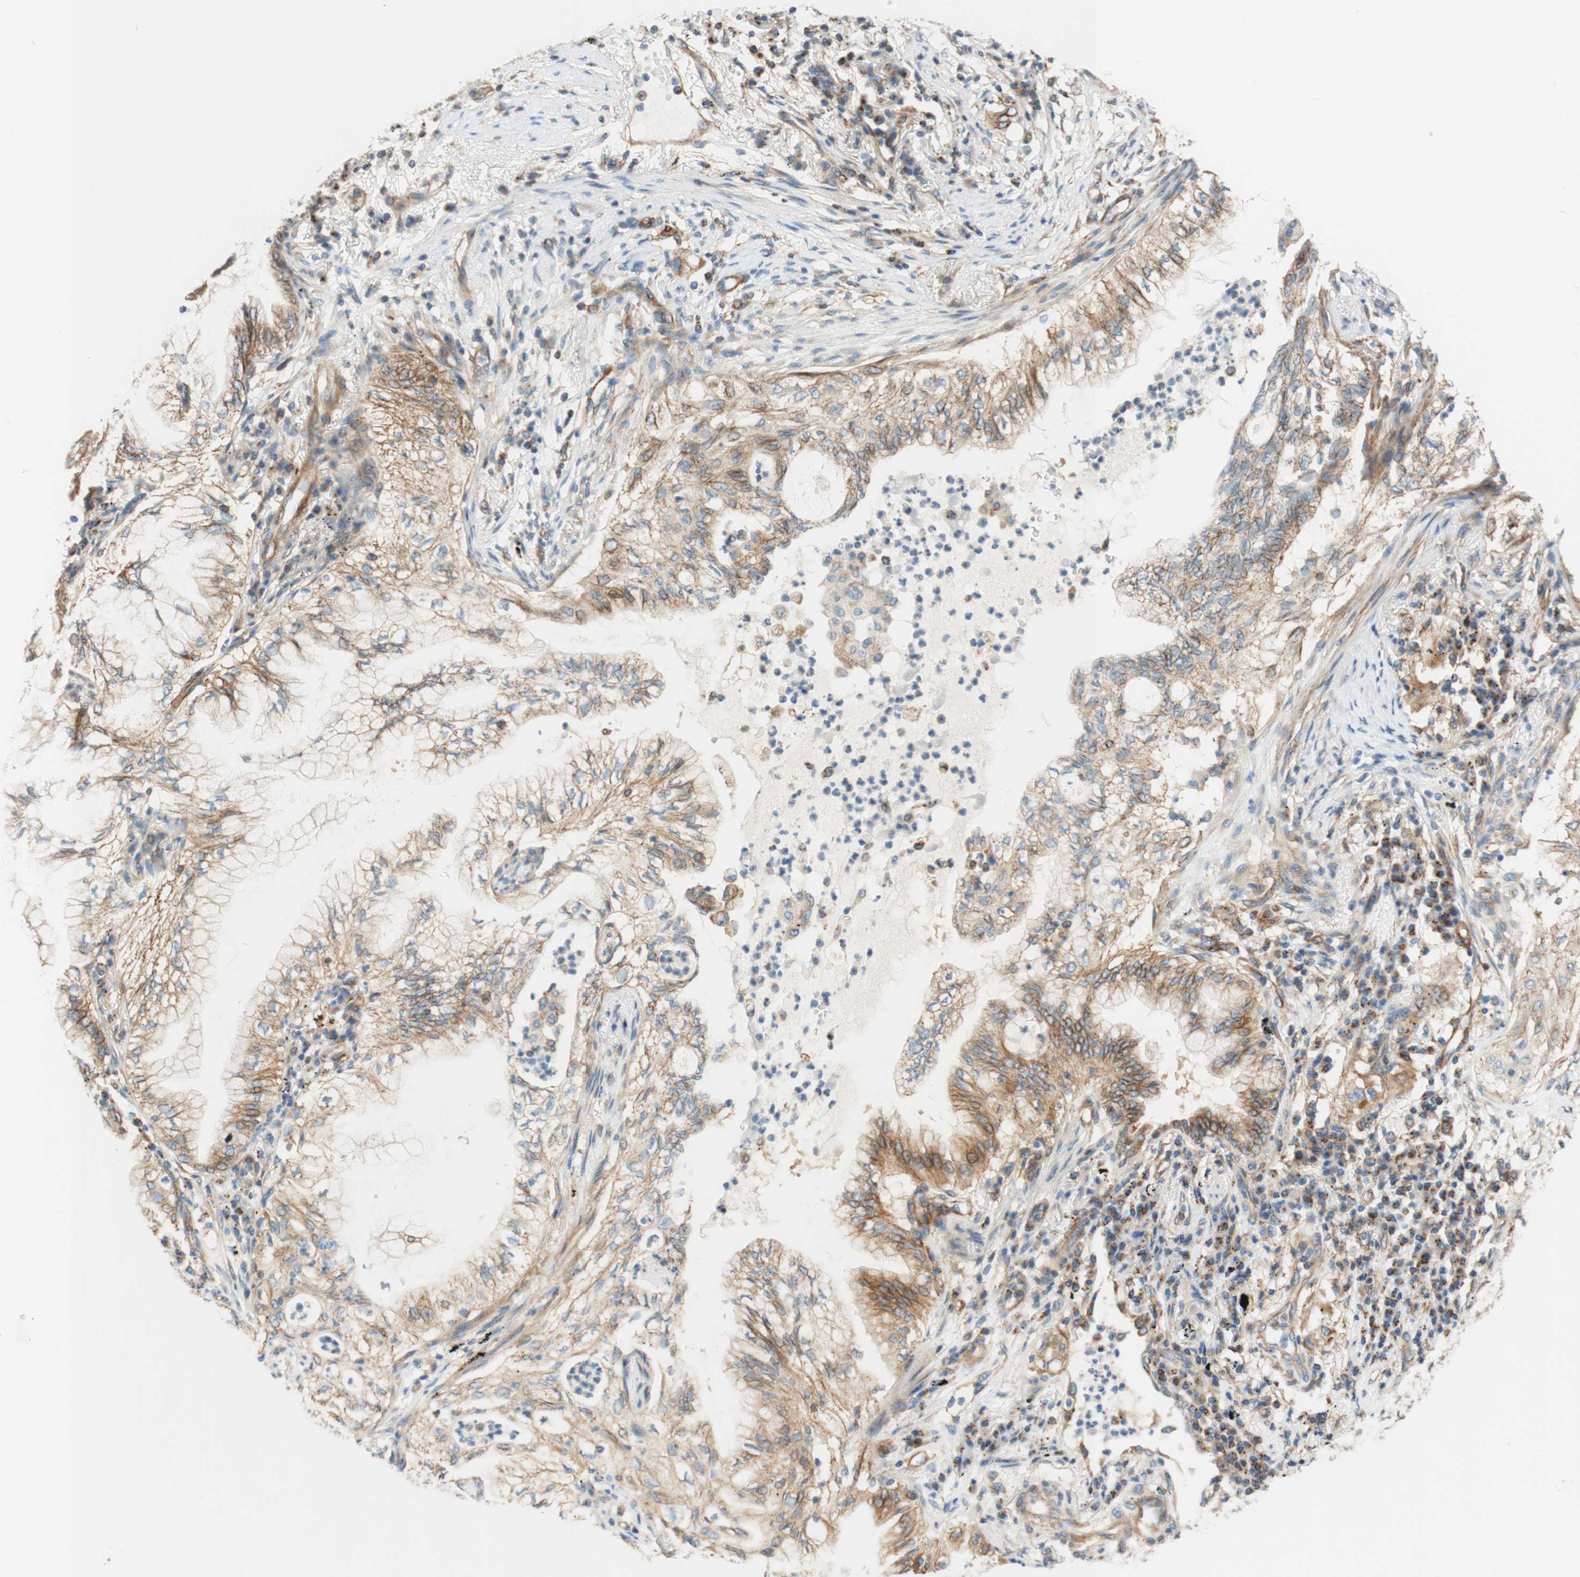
{"staining": {"intensity": "moderate", "quantity": "25%-75%", "location": "cytoplasmic/membranous"}, "tissue": "lung cancer", "cell_type": "Tumor cells", "image_type": "cancer", "snomed": [{"axis": "morphology", "description": "Normal tissue, NOS"}, {"axis": "morphology", "description": "Adenocarcinoma, NOS"}, {"axis": "topography", "description": "Bronchus"}, {"axis": "topography", "description": "Lung"}], "caption": "Lung adenocarcinoma stained with DAB IHC exhibits medium levels of moderate cytoplasmic/membranous staining in approximately 25%-75% of tumor cells. Nuclei are stained in blue.", "gene": "VPS26A", "patient": {"sex": "female", "age": 70}}